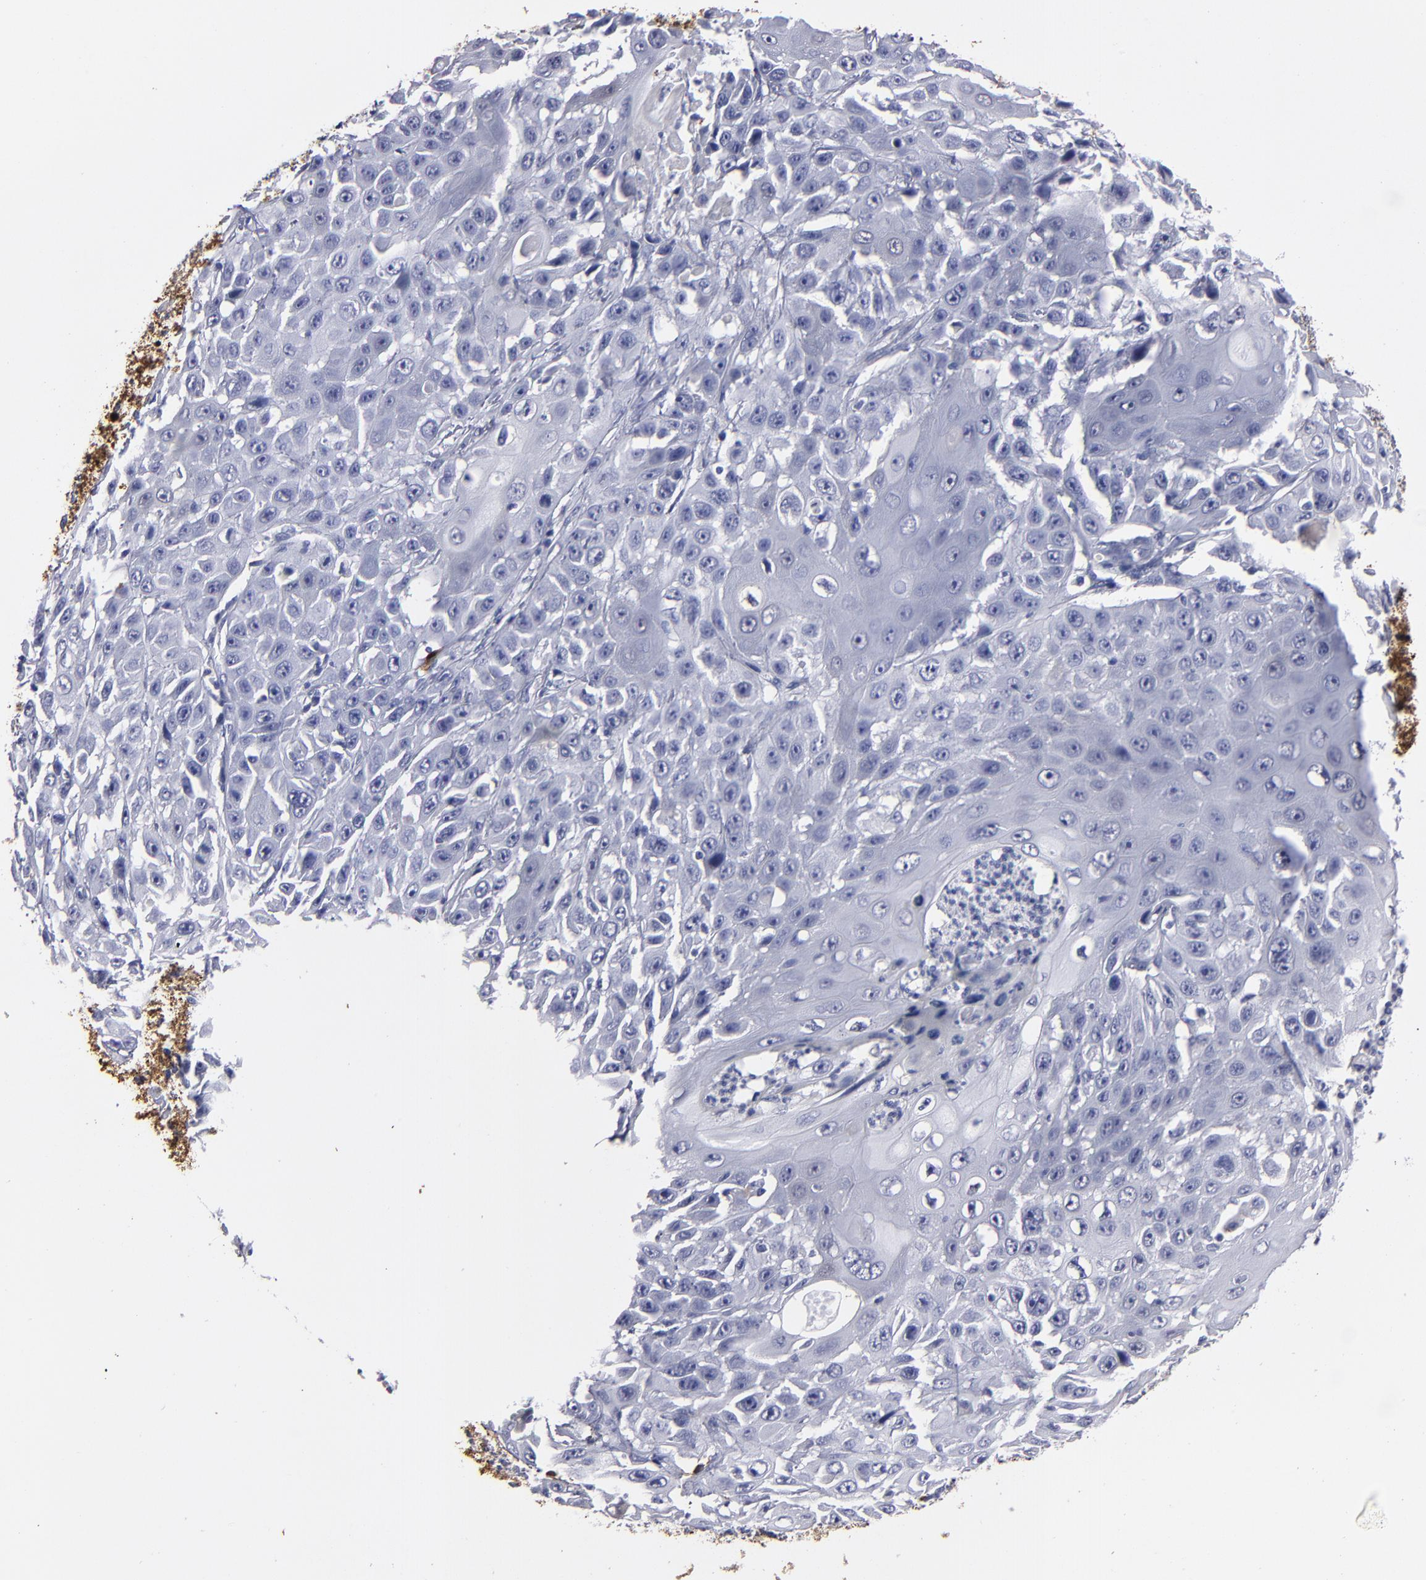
{"staining": {"intensity": "weak", "quantity": "<25%", "location": "cytoplasmic/membranous"}, "tissue": "cervical cancer", "cell_type": "Tumor cells", "image_type": "cancer", "snomed": [{"axis": "morphology", "description": "Squamous cell carcinoma, NOS"}, {"axis": "topography", "description": "Cervix"}], "caption": "The micrograph demonstrates no staining of tumor cells in cervical cancer (squamous cell carcinoma).", "gene": "FABP4", "patient": {"sex": "female", "age": 39}}